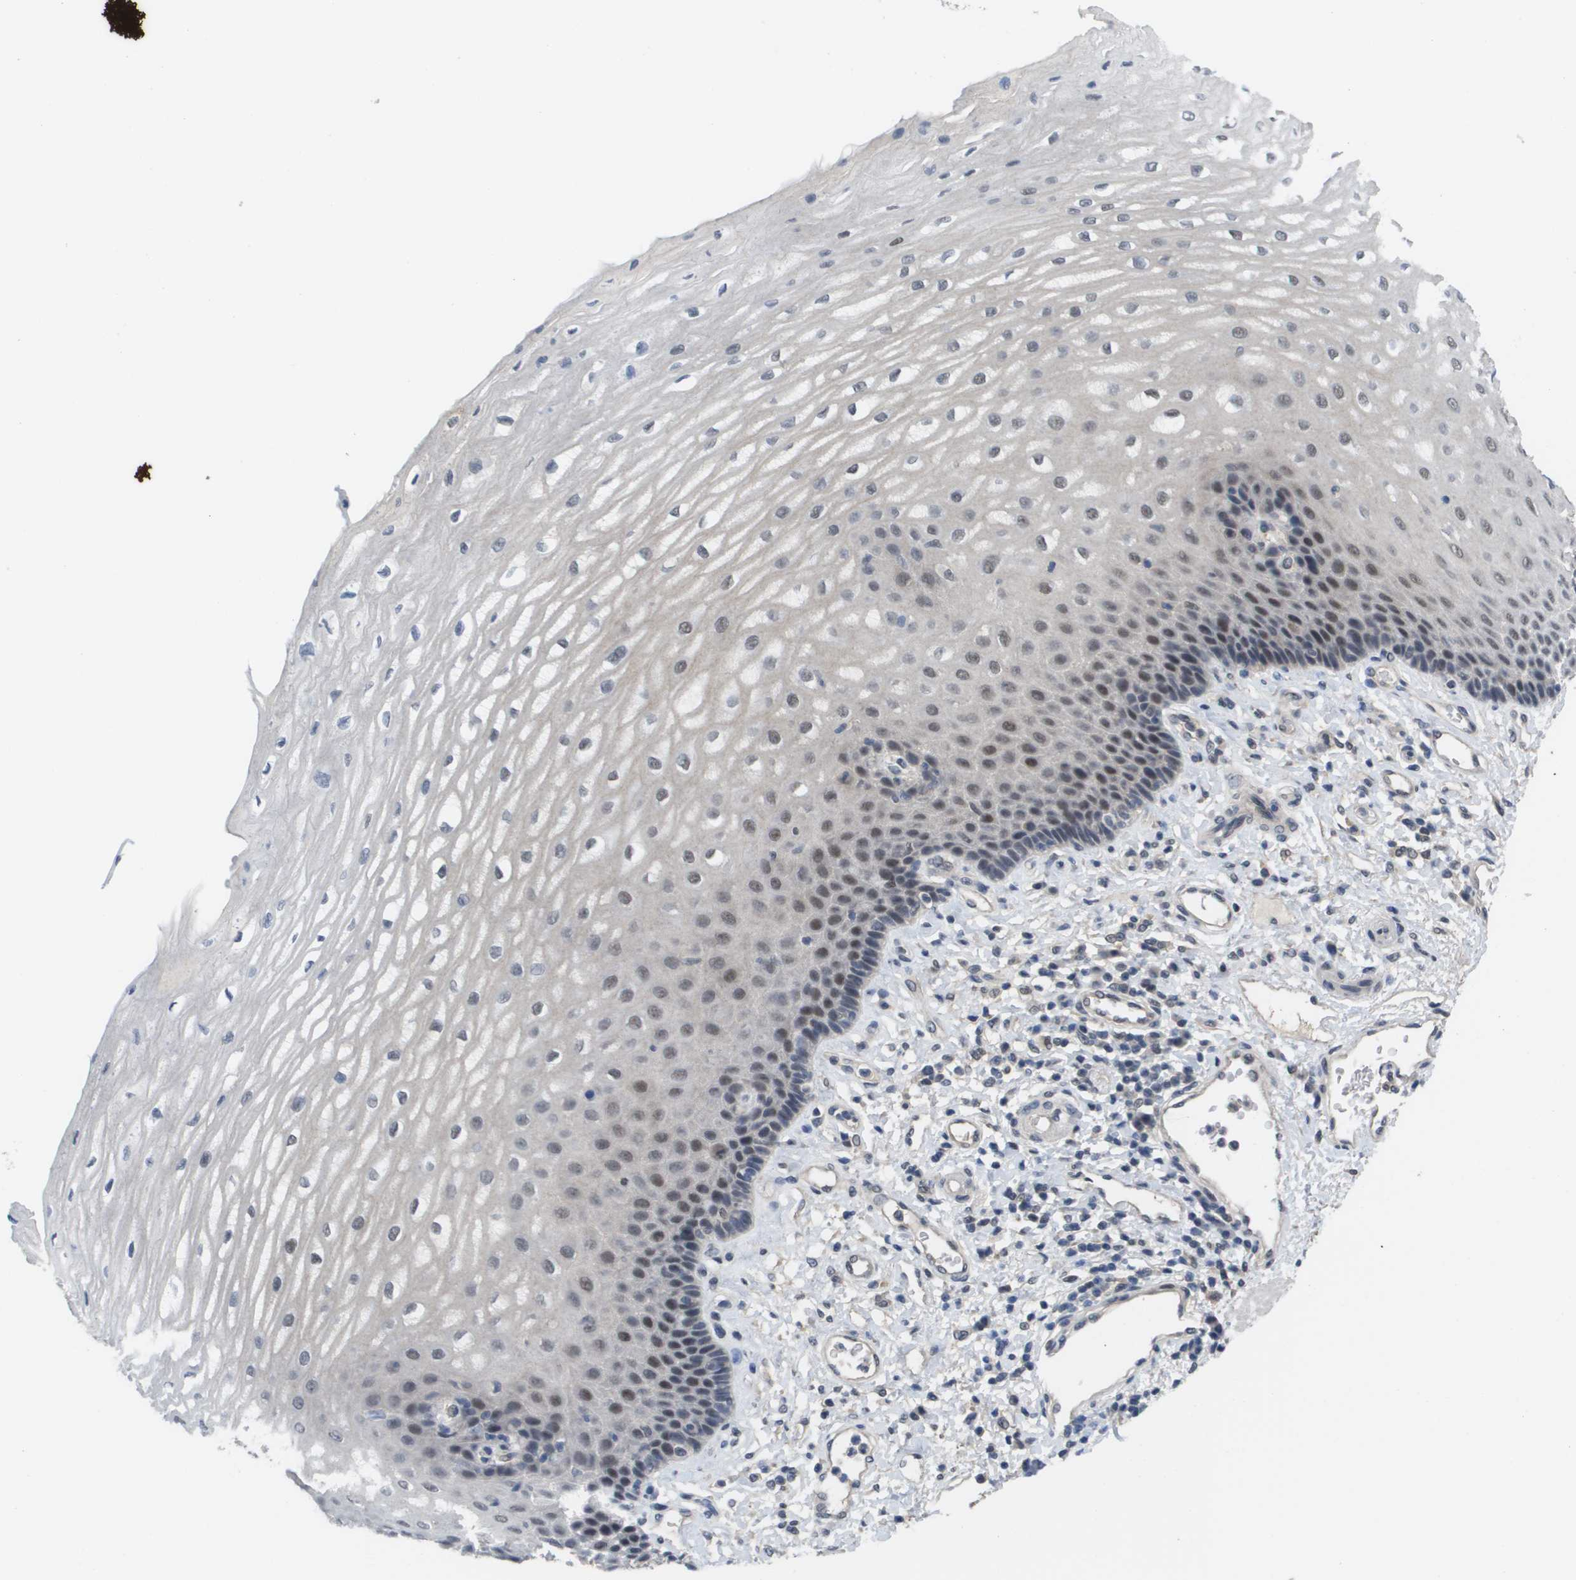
{"staining": {"intensity": "weak", "quantity": "<25%", "location": "nuclear"}, "tissue": "esophagus", "cell_type": "Squamous epithelial cells", "image_type": "normal", "snomed": [{"axis": "morphology", "description": "Normal tissue, NOS"}, {"axis": "topography", "description": "Esophagus"}], "caption": "This is a image of IHC staining of normal esophagus, which shows no staining in squamous epithelial cells. (Brightfield microscopy of DAB (3,3'-diaminobenzidine) IHC at high magnification).", "gene": "AMBRA1", "patient": {"sex": "male", "age": 54}}